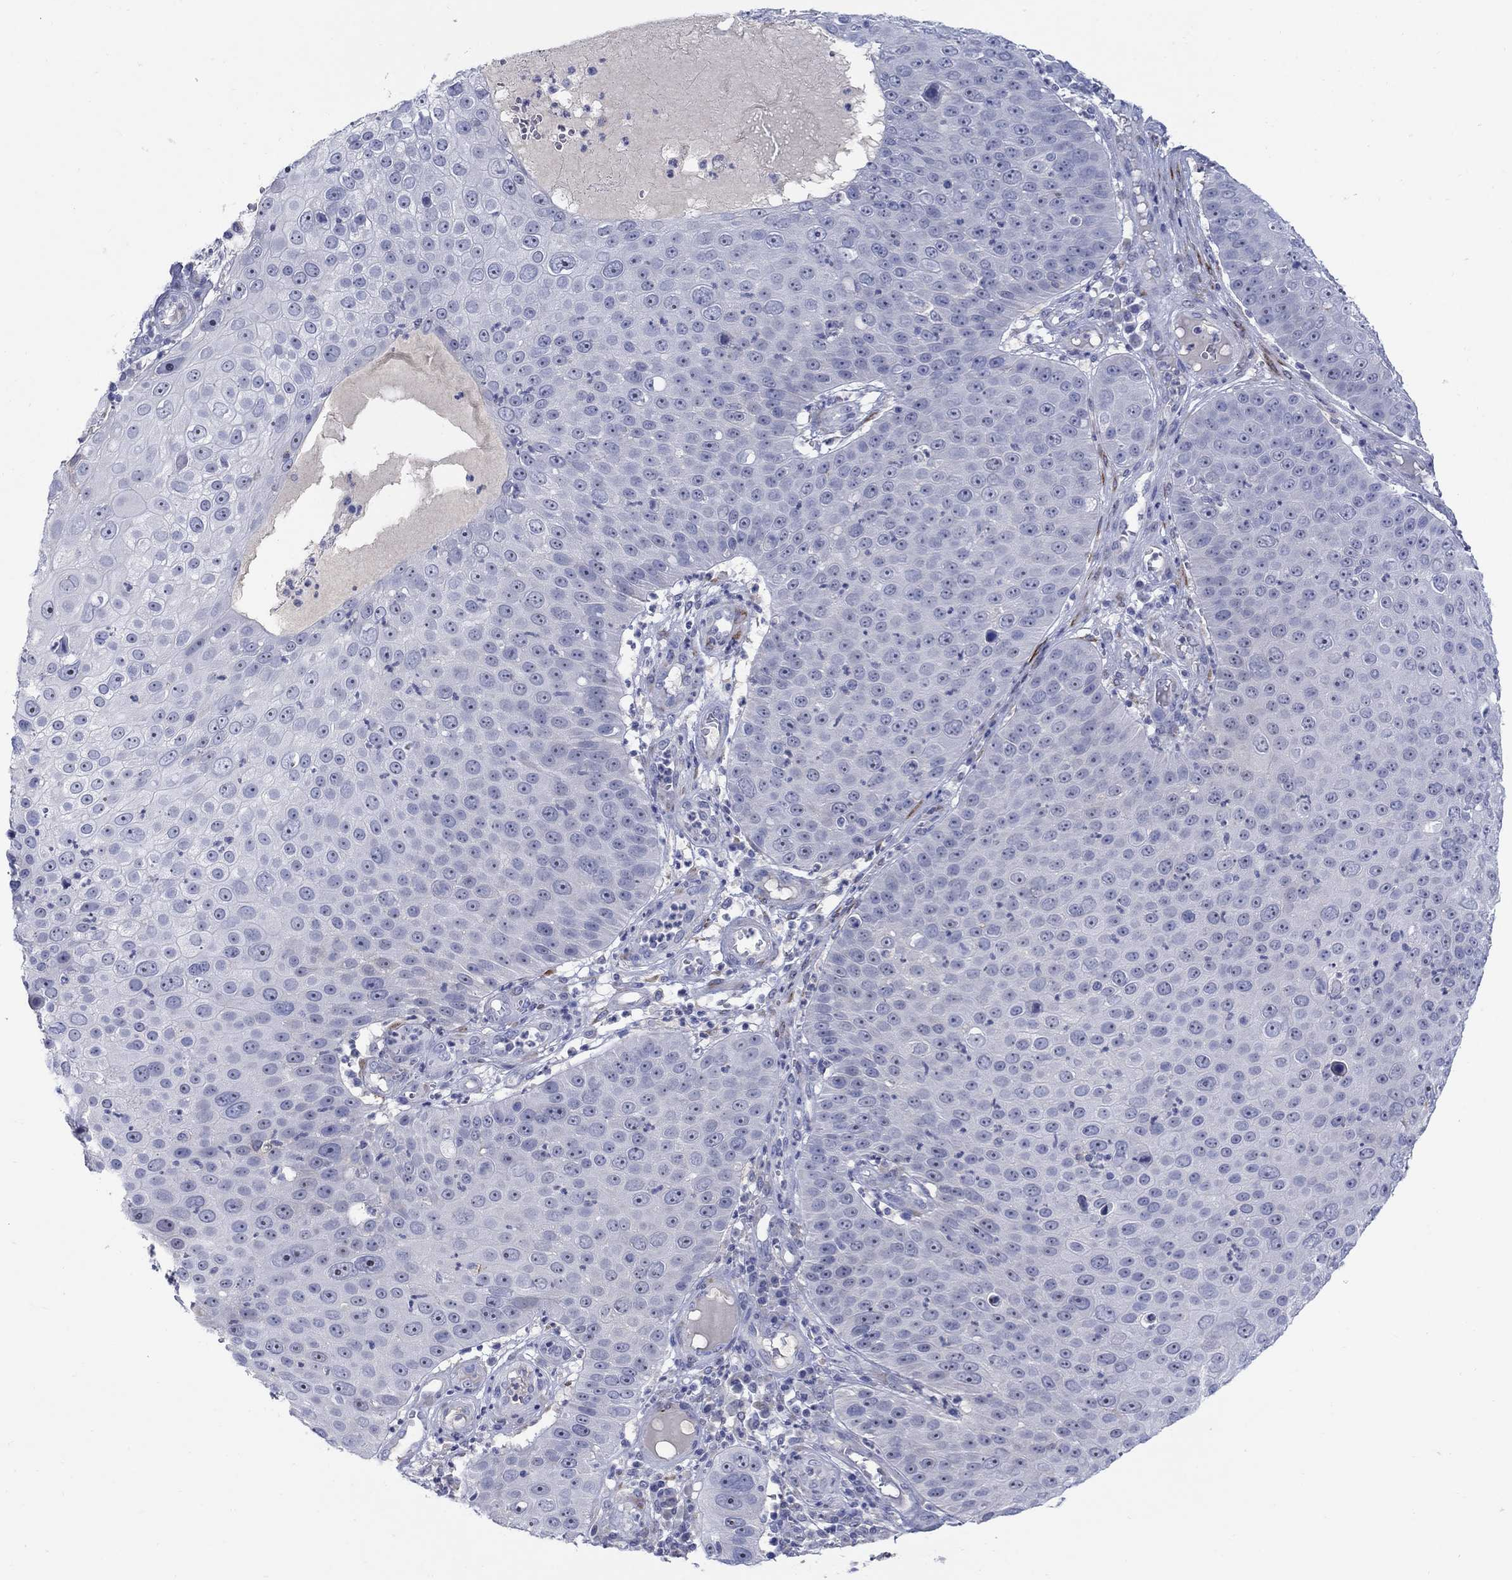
{"staining": {"intensity": "negative", "quantity": "none", "location": "none"}, "tissue": "skin cancer", "cell_type": "Tumor cells", "image_type": "cancer", "snomed": [{"axis": "morphology", "description": "Squamous cell carcinoma, NOS"}, {"axis": "topography", "description": "Skin"}], "caption": "Immunohistochemical staining of skin squamous cell carcinoma exhibits no significant positivity in tumor cells.", "gene": "REEP2", "patient": {"sex": "male", "age": 71}}